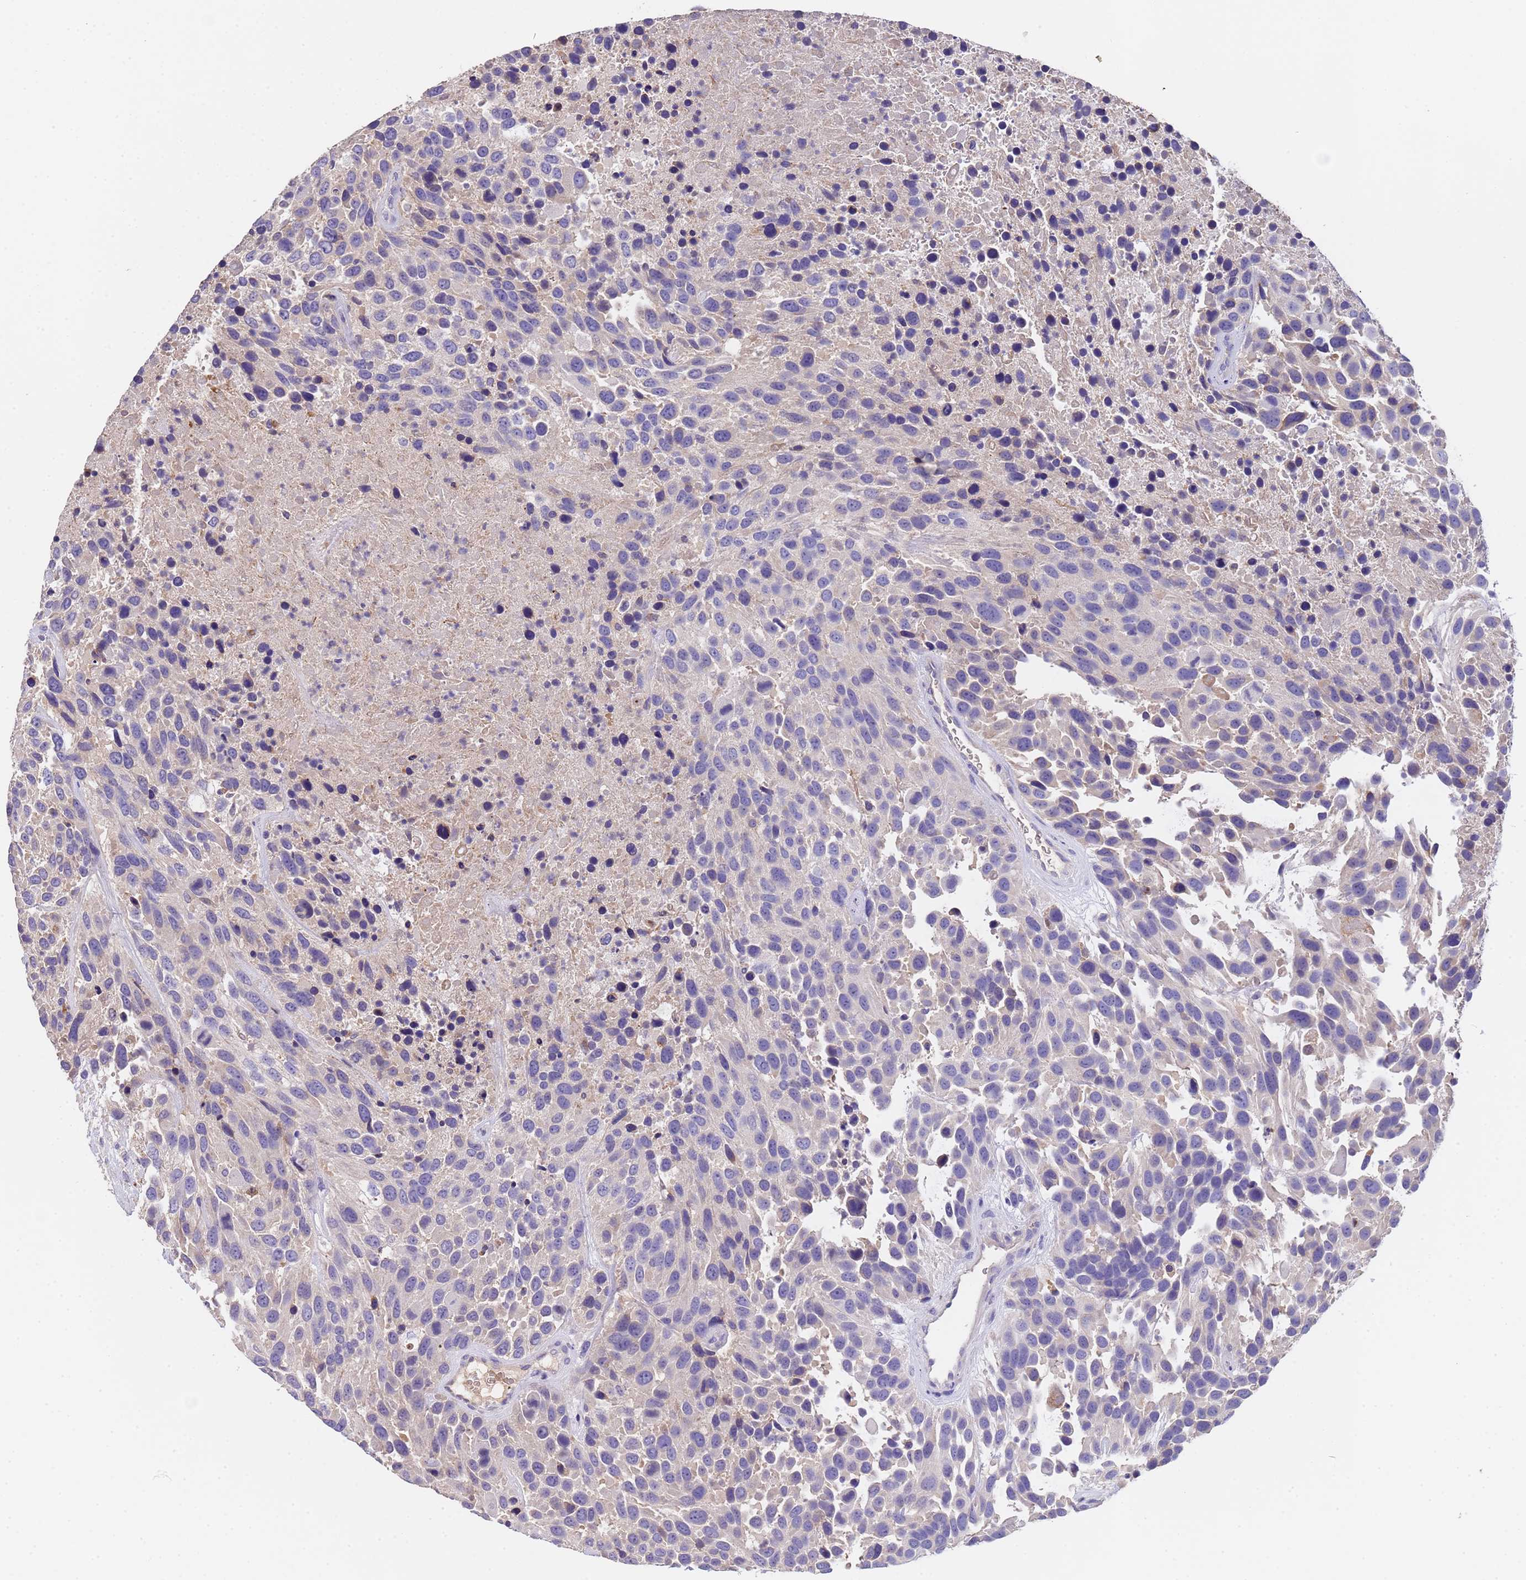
{"staining": {"intensity": "negative", "quantity": "none", "location": "none"}, "tissue": "urothelial cancer", "cell_type": "Tumor cells", "image_type": "cancer", "snomed": [{"axis": "morphology", "description": "Urothelial carcinoma, High grade"}, {"axis": "topography", "description": "Urinary bladder"}], "caption": "This is an IHC photomicrograph of high-grade urothelial carcinoma. There is no expression in tumor cells.", "gene": "SLC24A3", "patient": {"sex": "female", "age": 70}}